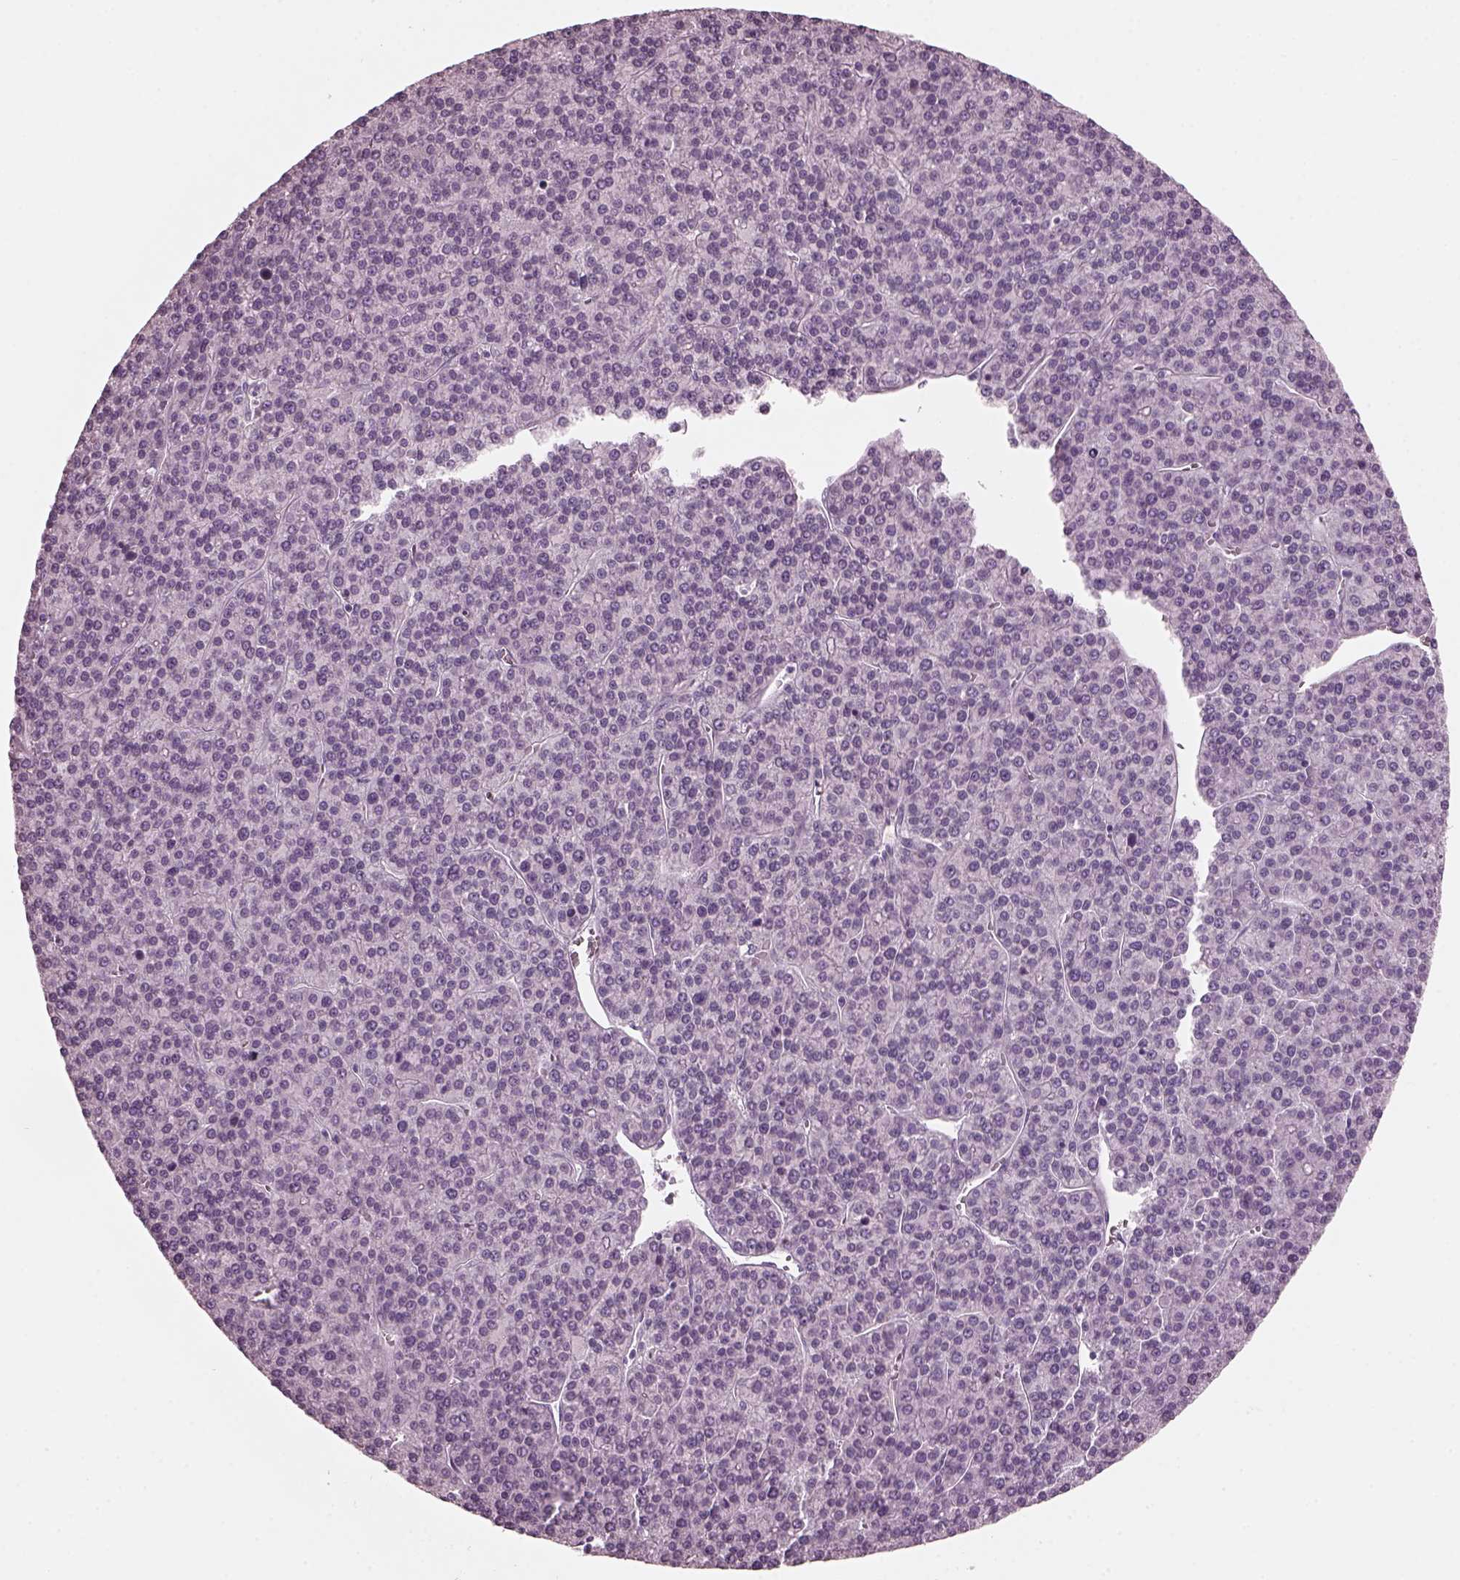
{"staining": {"intensity": "negative", "quantity": "none", "location": "none"}, "tissue": "liver cancer", "cell_type": "Tumor cells", "image_type": "cancer", "snomed": [{"axis": "morphology", "description": "Carcinoma, Hepatocellular, NOS"}, {"axis": "topography", "description": "Liver"}], "caption": "Tumor cells are negative for brown protein staining in liver cancer (hepatocellular carcinoma).", "gene": "RCVRN", "patient": {"sex": "female", "age": 58}}